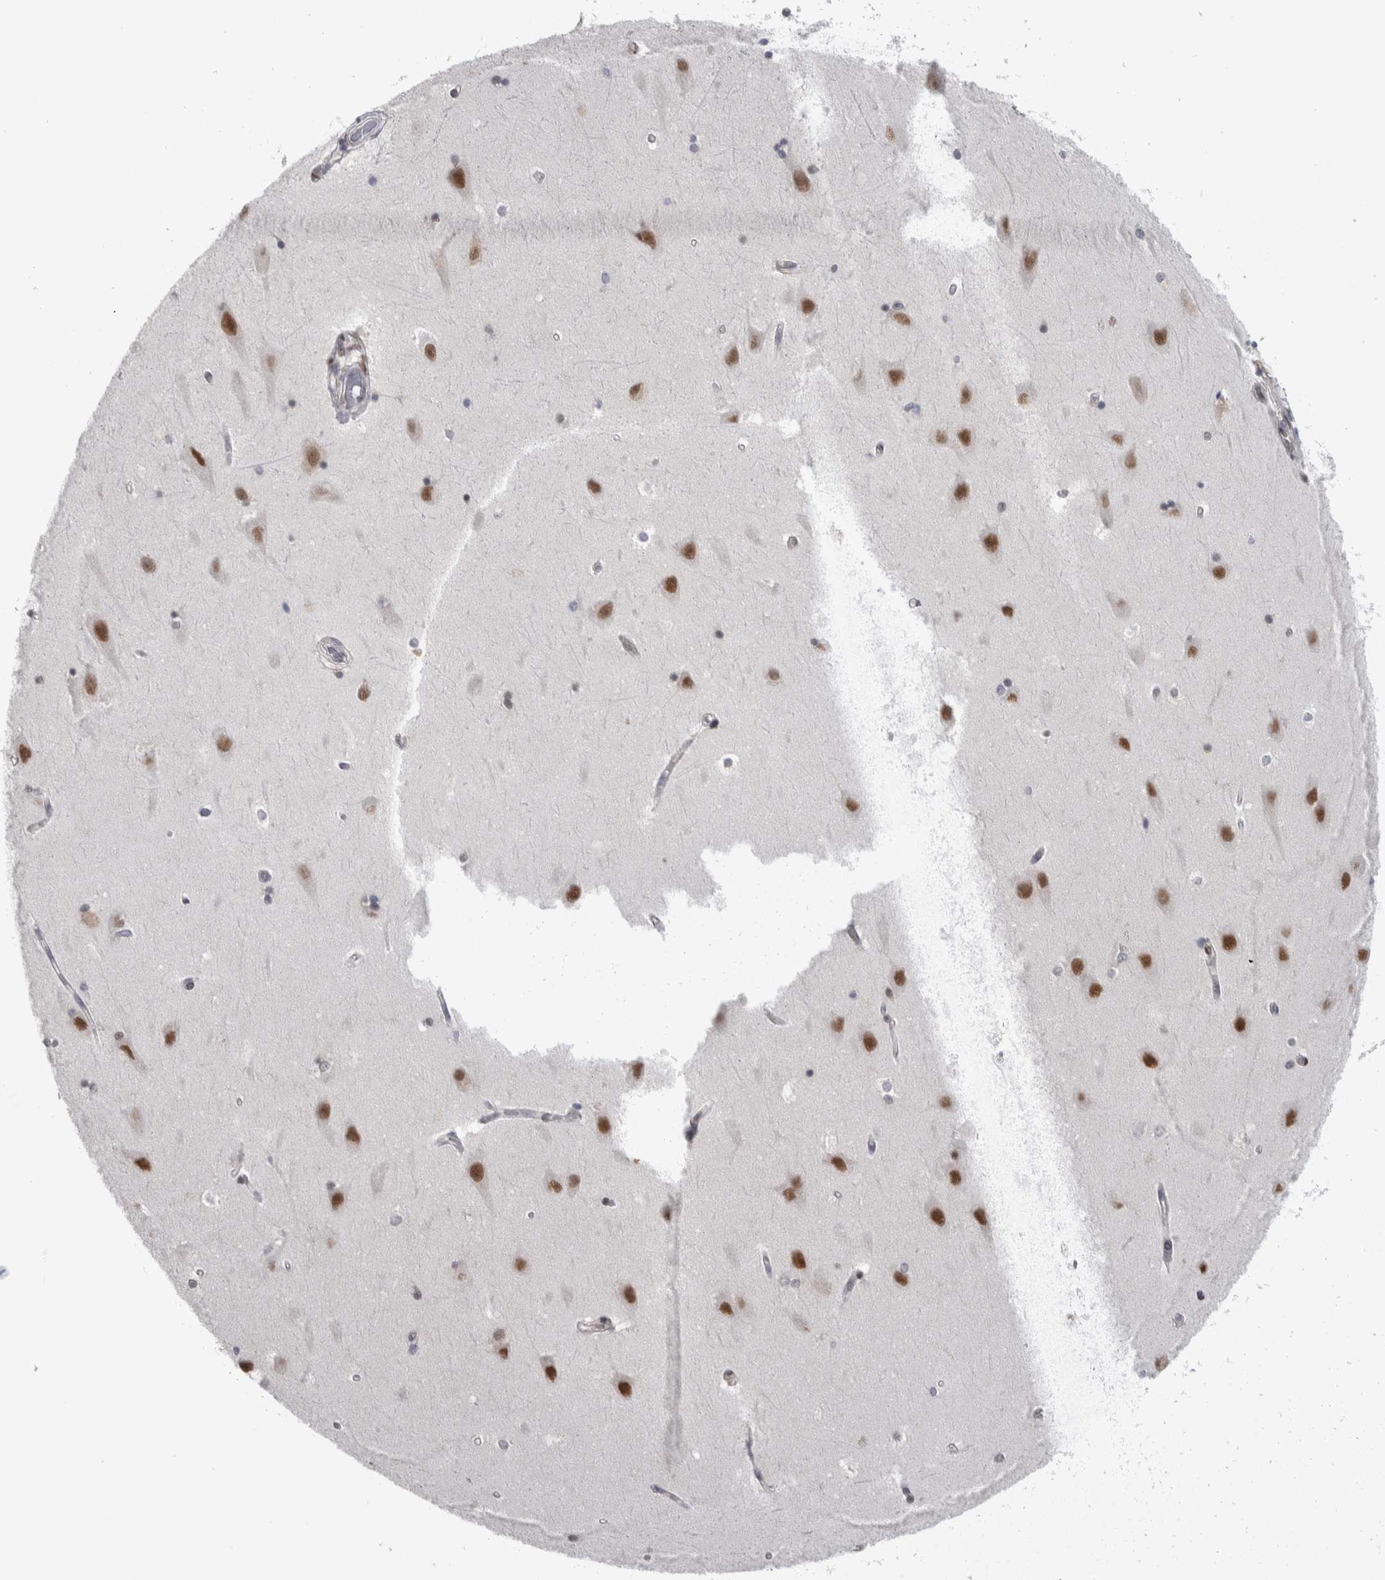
{"staining": {"intensity": "negative", "quantity": "none", "location": "none"}, "tissue": "hippocampus", "cell_type": "Glial cells", "image_type": "normal", "snomed": [{"axis": "morphology", "description": "Normal tissue, NOS"}, {"axis": "topography", "description": "Hippocampus"}], "caption": "Photomicrograph shows no protein staining in glial cells of normal hippocampus. (Brightfield microscopy of DAB (3,3'-diaminobenzidine) immunohistochemistry at high magnification).", "gene": "HEXIM2", "patient": {"sex": "male", "age": 45}}